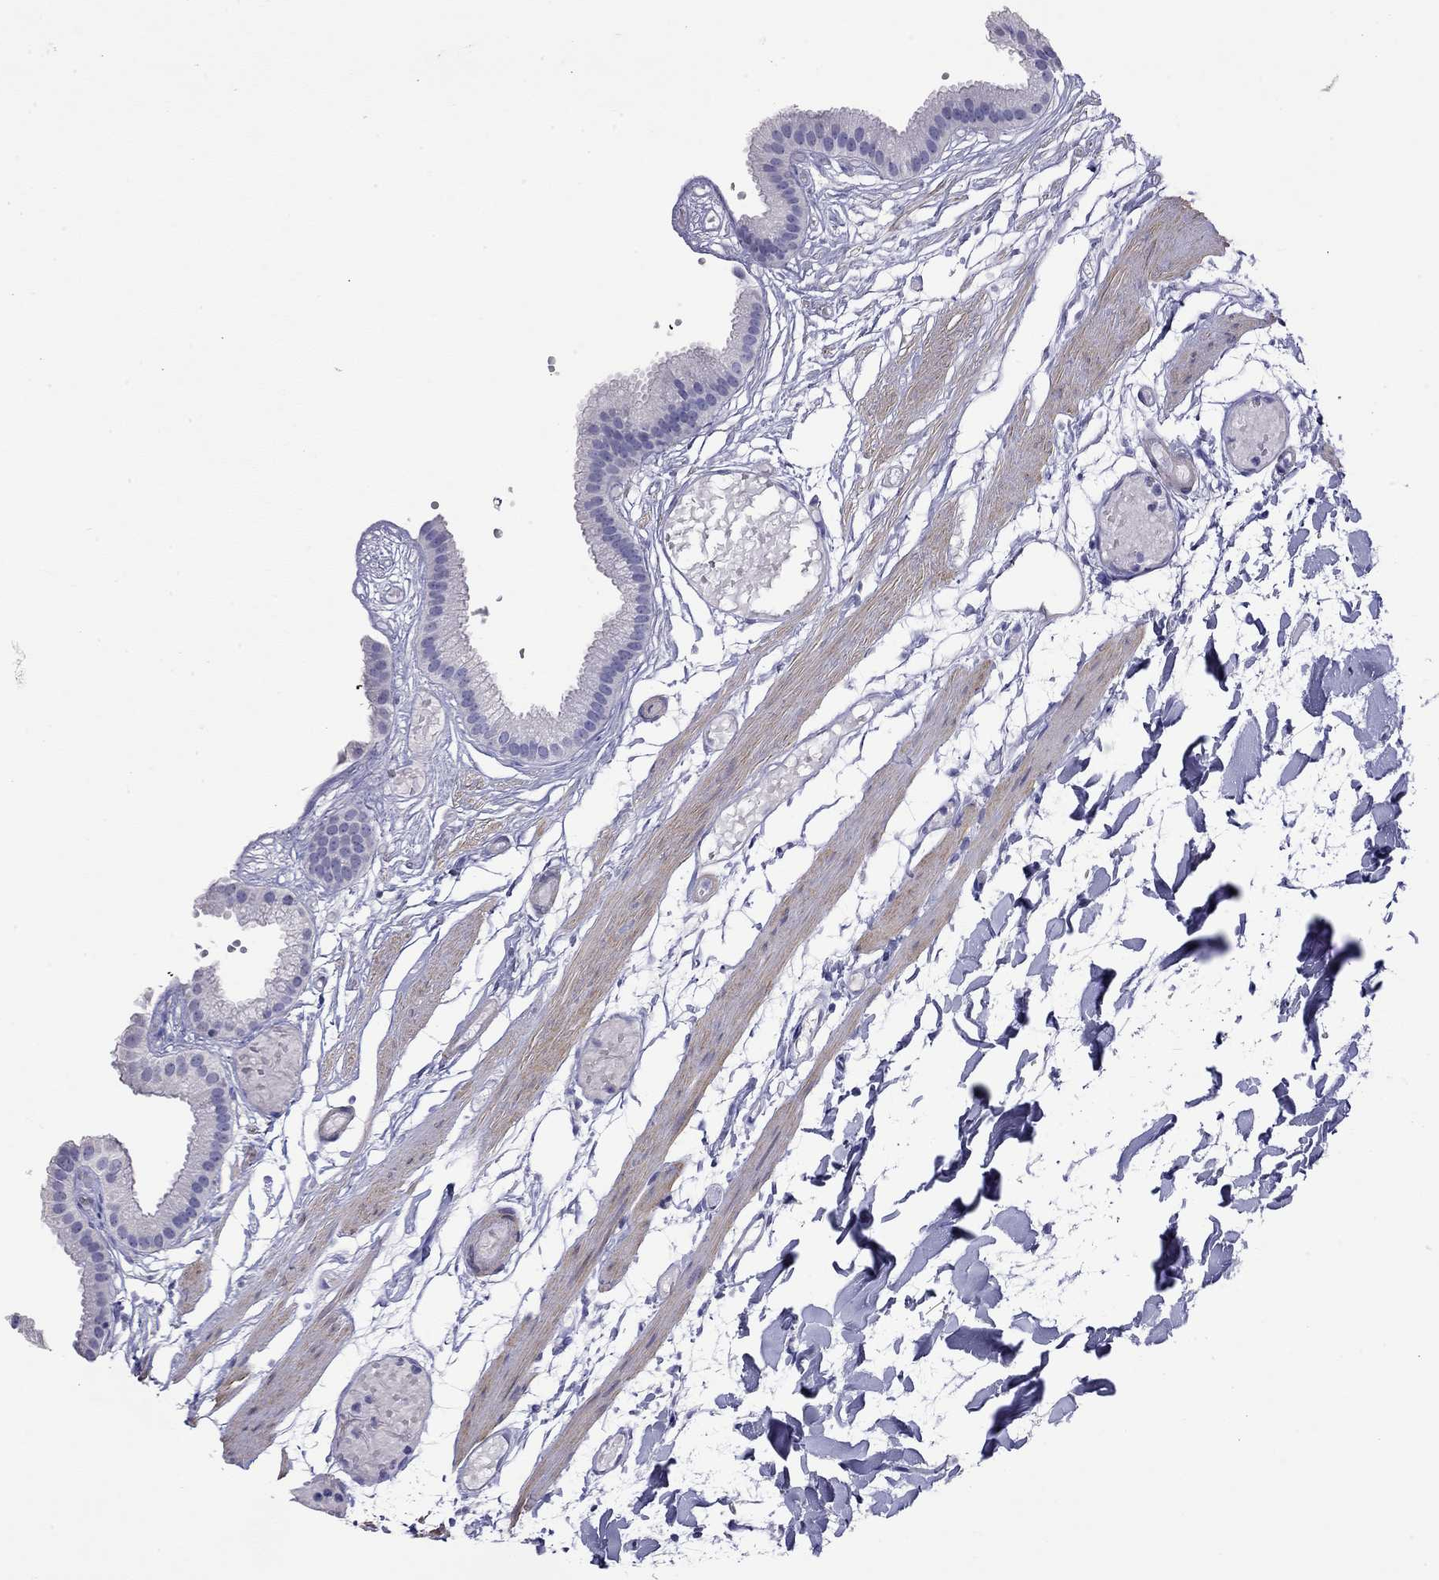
{"staining": {"intensity": "negative", "quantity": "none", "location": "none"}, "tissue": "gallbladder", "cell_type": "Glandular cells", "image_type": "normal", "snomed": [{"axis": "morphology", "description": "Normal tissue, NOS"}, {"axis": "topography", "description": "Gallbladder"}], "caption": "IHC of benign human gallbladder demonstrates no expression in glandular cells. Brightfield microscopy of immunohistochemistry (IHC) stained with DAB (3,3'-diaminobenzidine) (brown) and hematoxylin (blue), captured at high magnification.", "gene": "KIAA2012", "patient": {"sex": "female", "age": 45}}